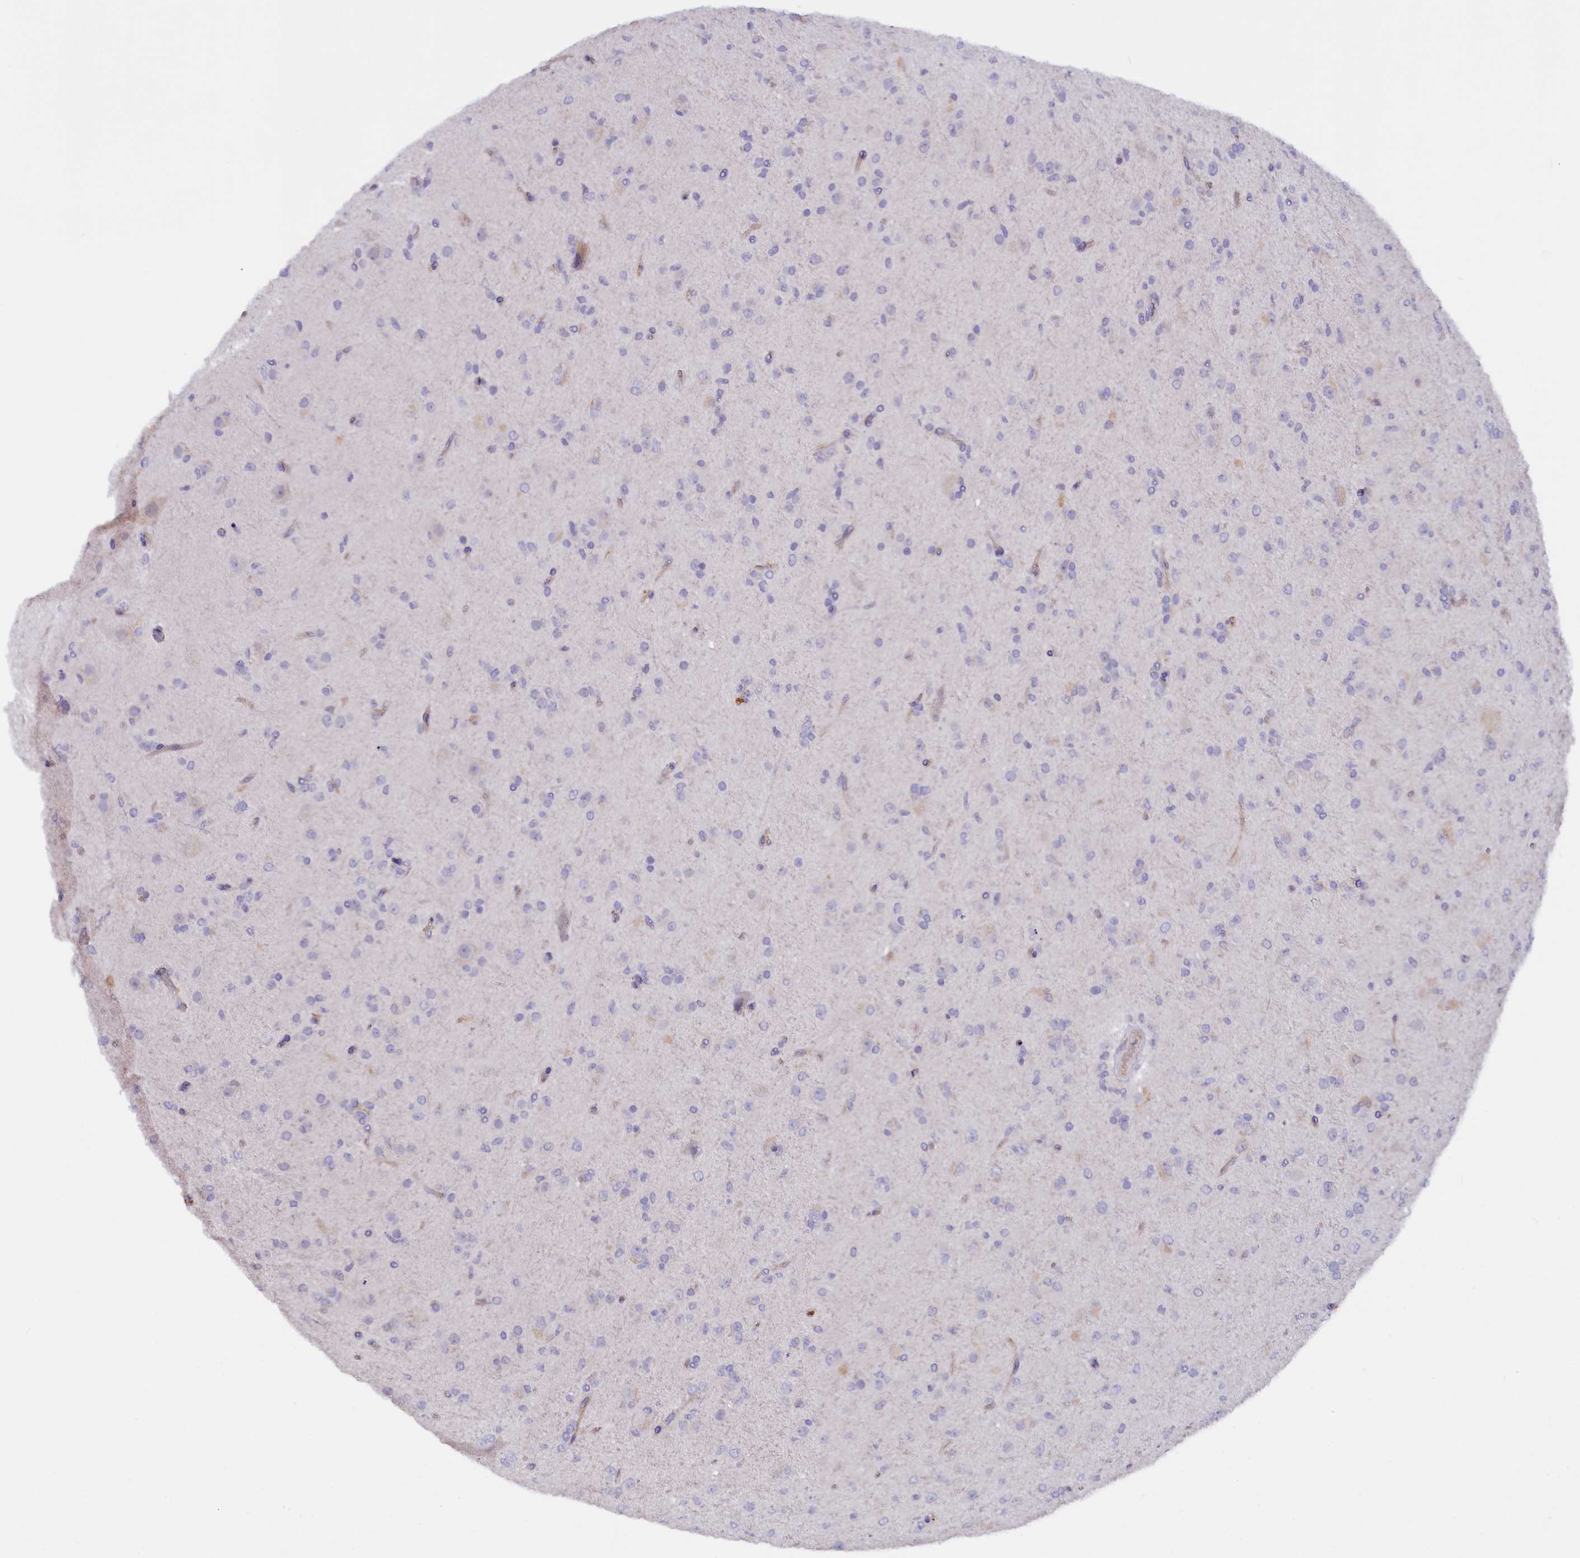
{"staining": {"intensity": "negative", "quantity": "none", "location": "none"}, "tissue": "glioma", "cell_type": "Tumor cells", "image_type": "cancer", "snomed": [{"axis": "morphology", "description": "Glioma, malignant, Low grade"}, {"axis": "topography", "description": "Brain"}], "caption": "This micrograph is of malignant glioma (low-grade) stained with IHC to label a protein in brown with the nuclei are counter-stained blue. There is no positivity in tumor cells. (Brightfield microscopy of DAB (3,3'-diaminobenzidine) immunohistochemistry at high magnification).", "gene": "ZSWIM4", "patient": {"sex": "male", "age": 65}}